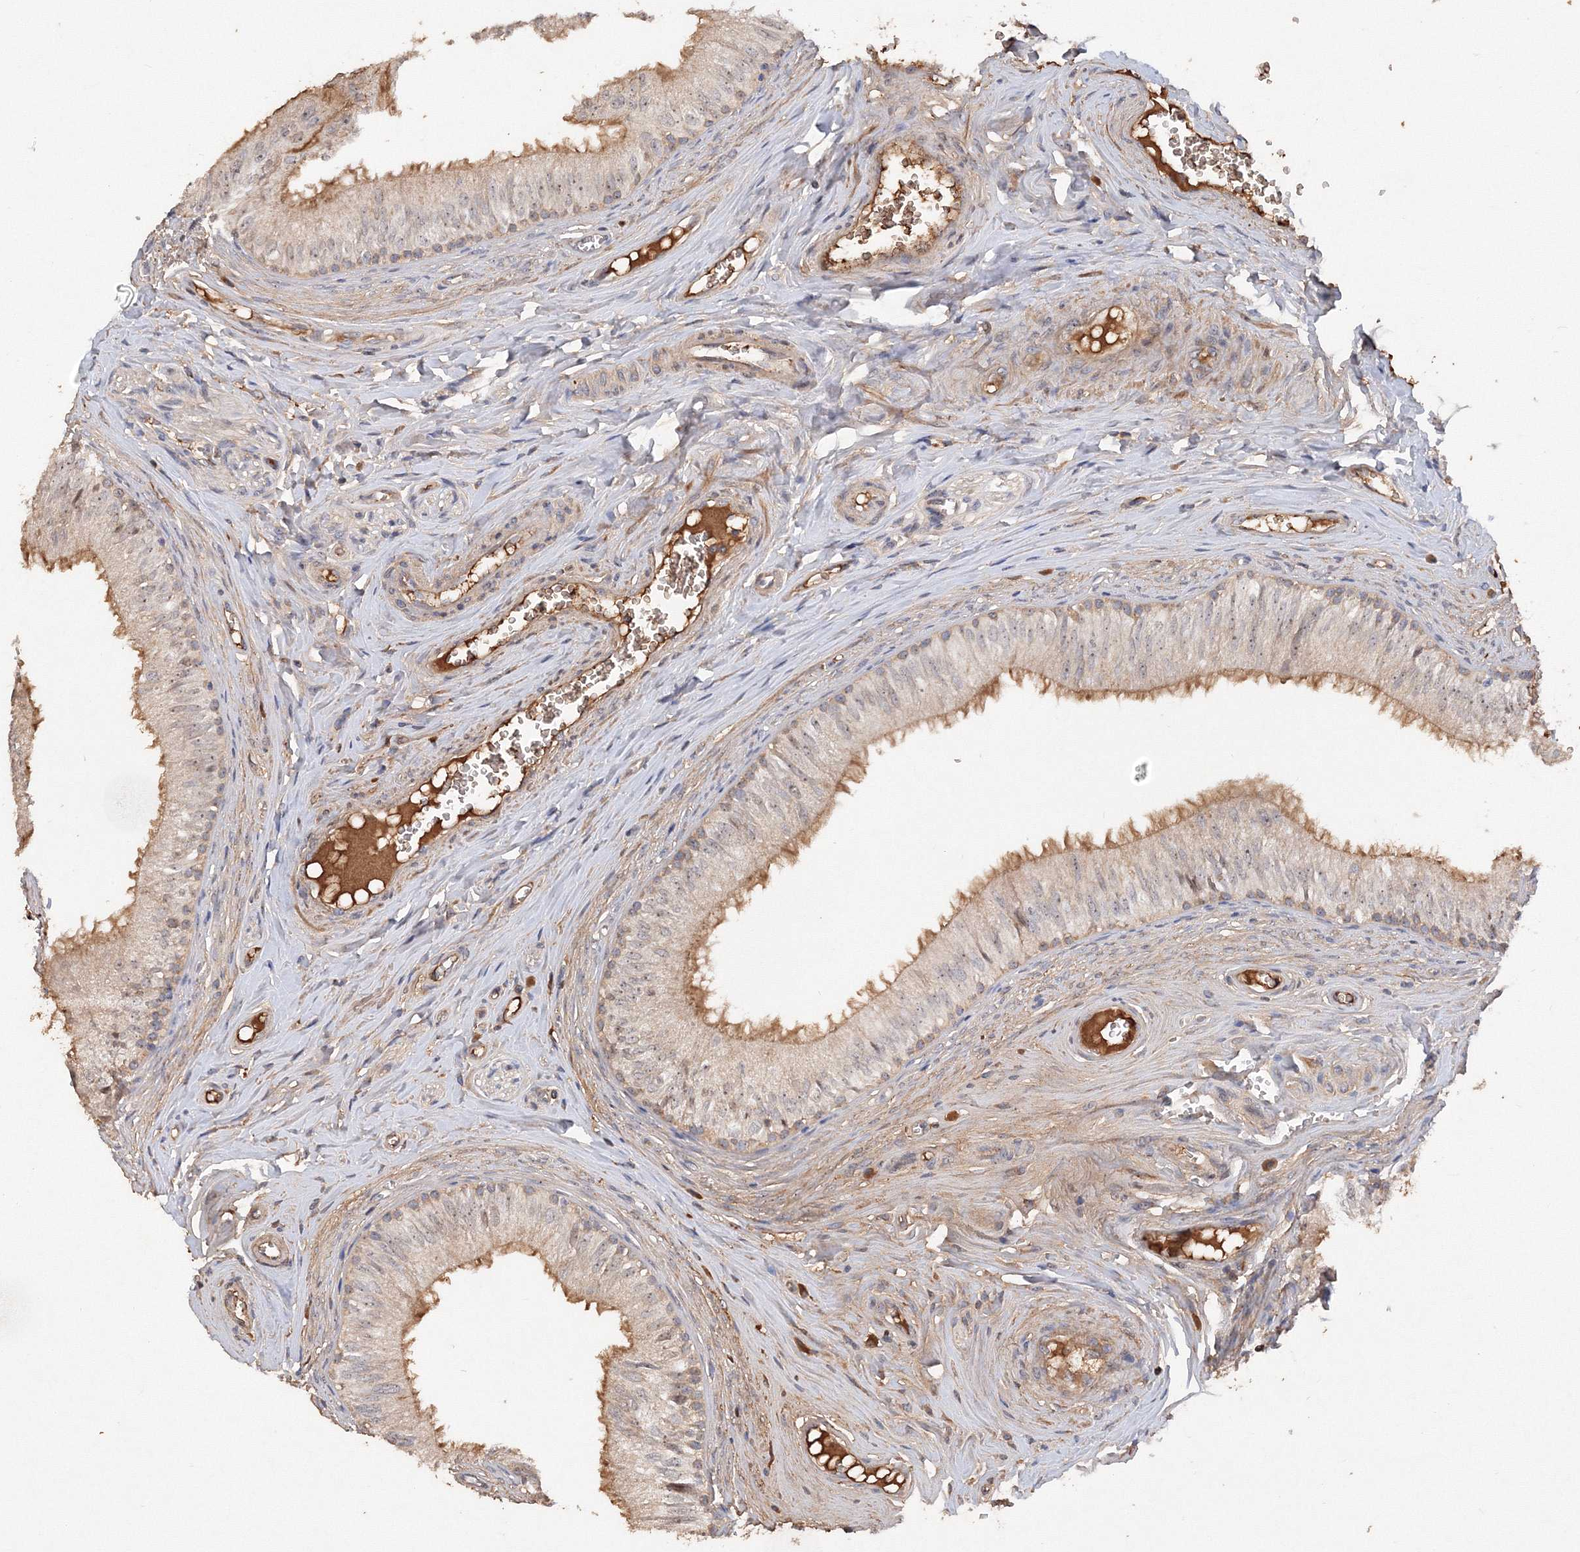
{"staining": {"intensity": "moderate", "quantity": ">75%", "location": "cytoplasmic/membranous"}, "tissue": "epididymis", "cell_type": "Glandular cells", "image_type": "normal", "snomed": [{"axis": "morphology", "description": "Normal tissue, NOS"}, {"axis": "topography", "description": "Epididymis"}], "caption": "Benign epididymis was stained to show a protein in brown. There is medium levels of moderate cytoplasmic/membranous expression in about >75% of glandular cells. (DAB (3,3'-diaminobenzidine) IHC with brightfield microscopy, high magnification).", "gene": "GRINA", "patient": {"sex": "male", "age": 46}}